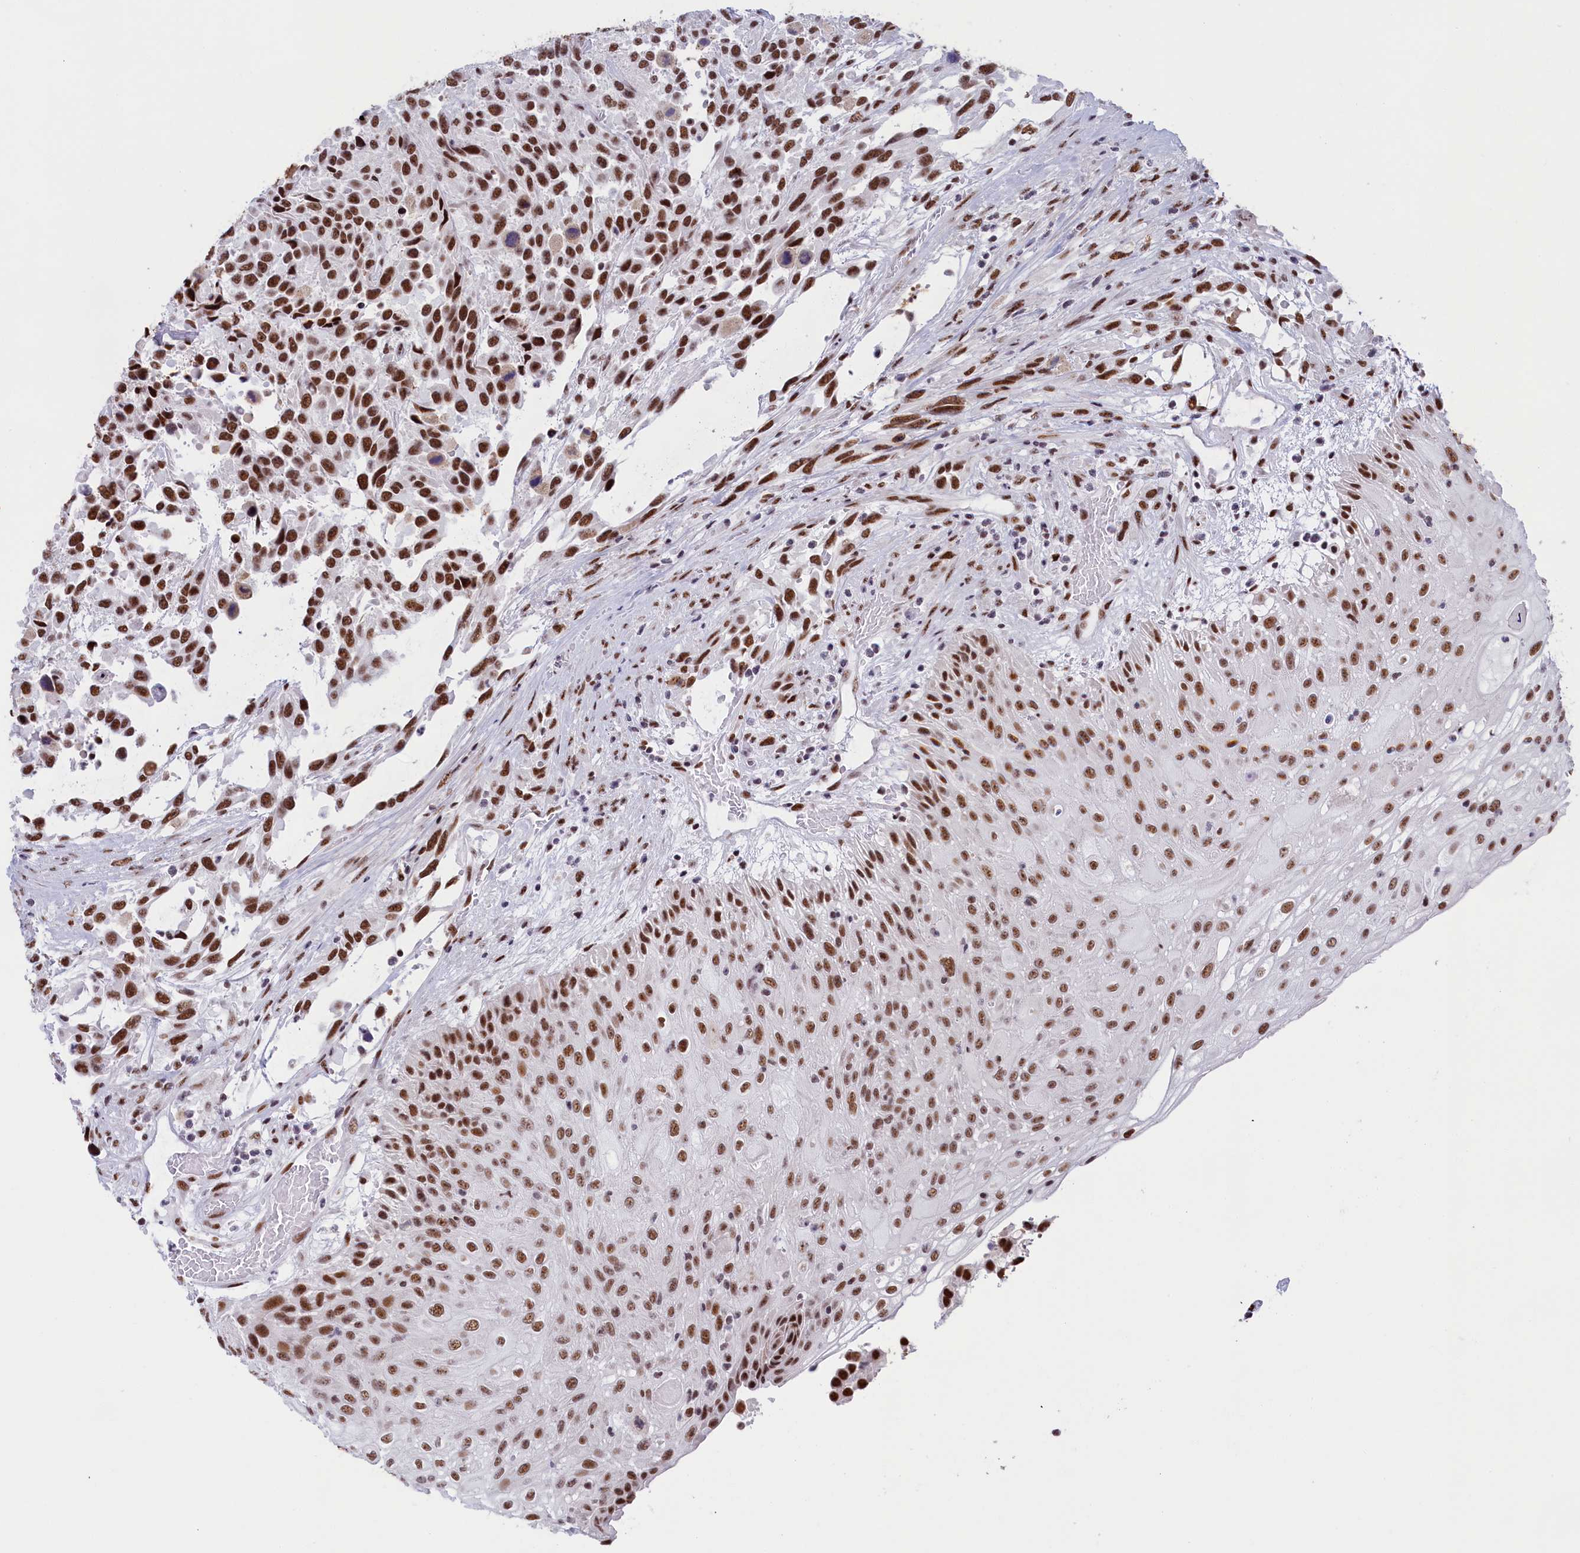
{"staining": {"intensity": "strong", "quantity": ">75%", "location": "nuclear"}, "tissue": "urothelial cancer", "cell_type": "Tumor cells", "image_type": "cancer", "snomed": [{"axis": "morphology", "description": "Urothelial carcinoma, High grade"}, {"axis": "topography", "description": "Urinary bladder"}], "caption": "The immunohistochemical stain highlights strong nuclear expression in tumor cells of urothelial cancer tissue. (DAB (3,3'-diaminobenzidine) IHC with brightfield microscopy, high magnification).", "gene": "SNRNP70", "patient": {"sex": "female", "age": 70}}